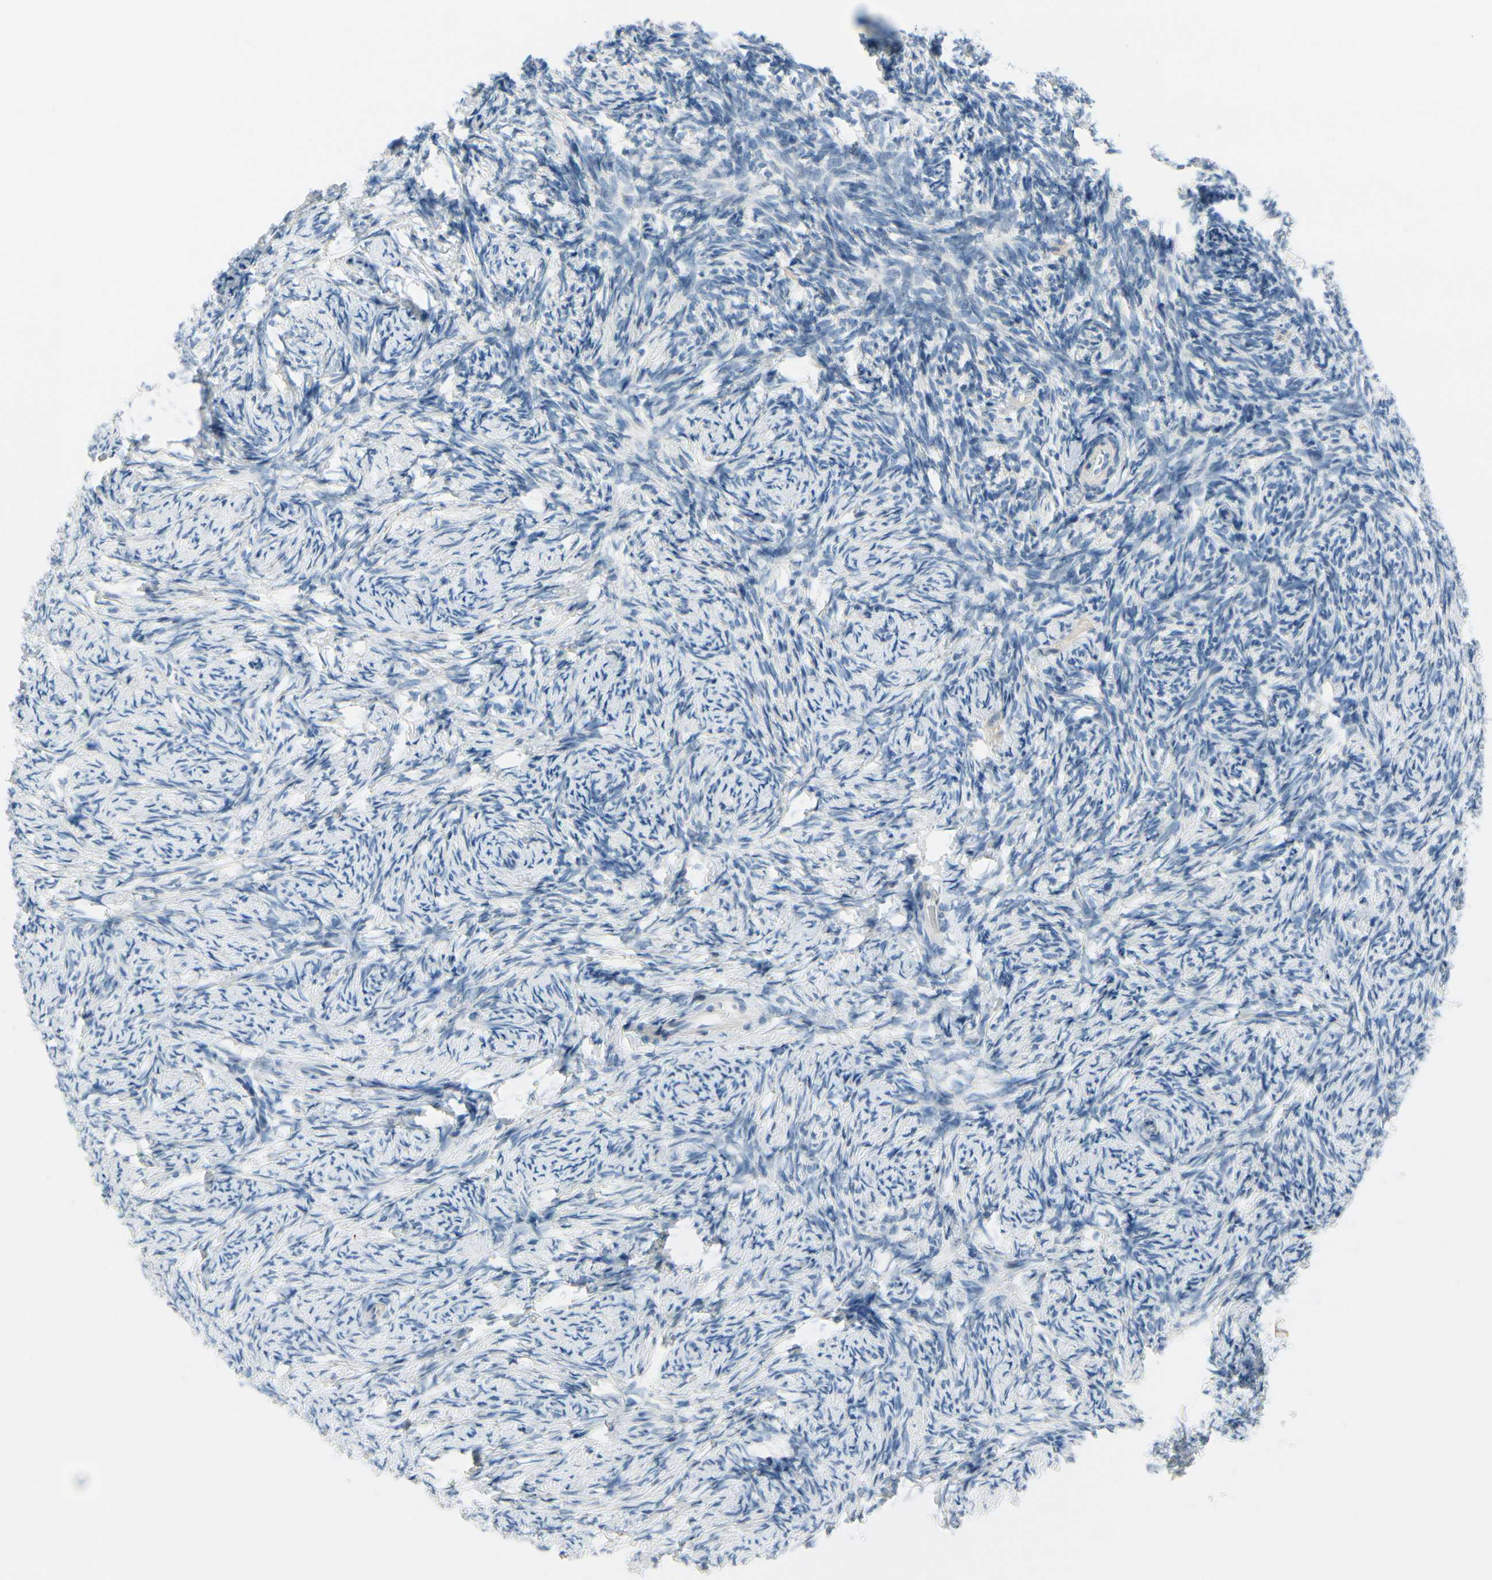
{"staining": {"intensity": "negative", "quantity": "none", "location": "none"}, "tissue": "ovary", "cell_type": "Ovarian stroma cells", "image_type": "normal", "snomed": [{"axis": "morphology", "description": "Normal tissue, NOS"}, {"axis": "topography", "description": "Ovary"}], "caption": "Ovarian stroma cells show no significant expression in normal ovary.", "gene": "FCER2", "patient": {"sex": "female", "age": 60}}